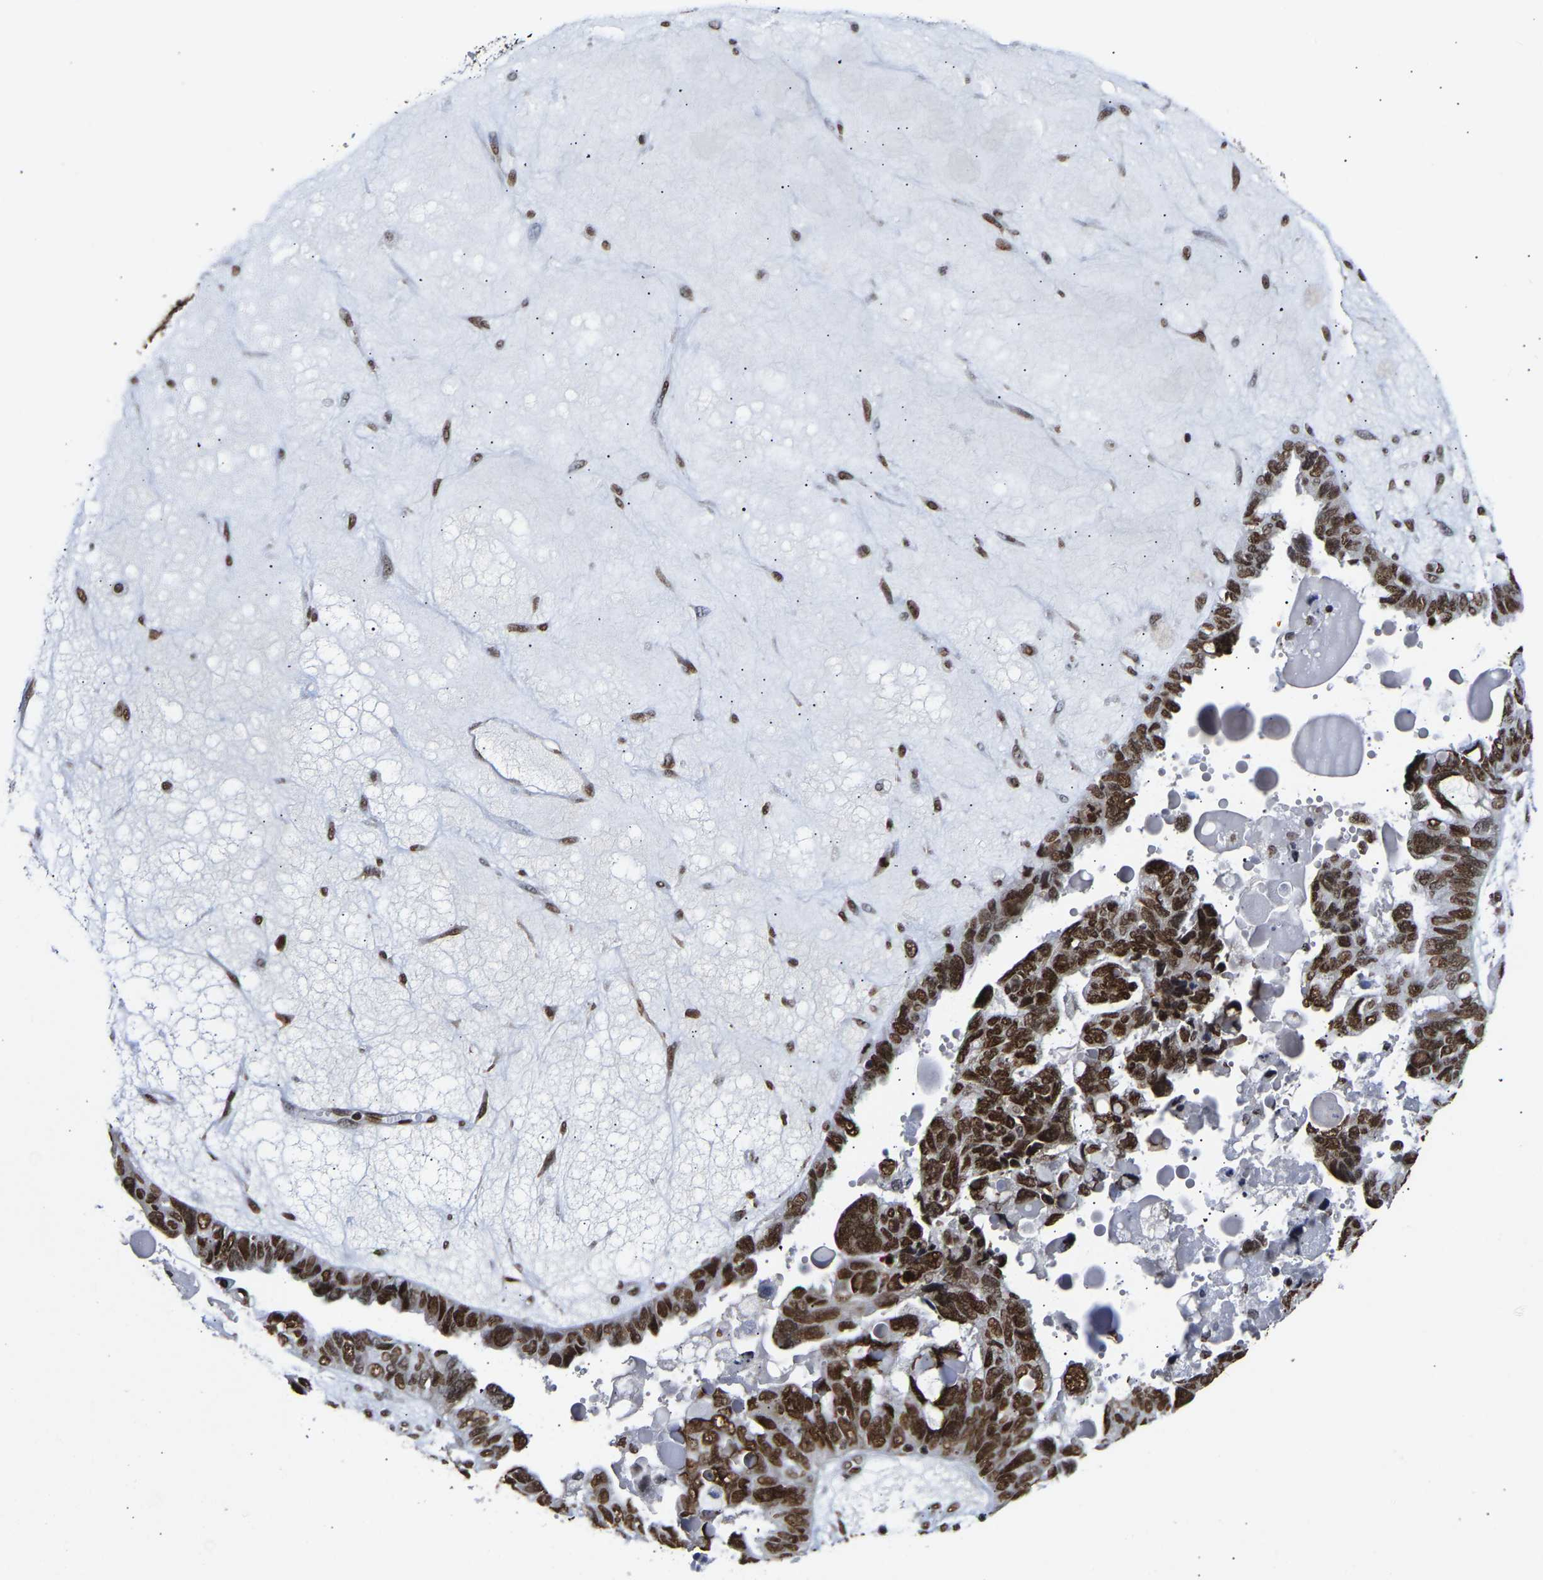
{"staining": {"intensity": "strong", "quantity": ">75%", "location": "nuclear"}, "tissue": "ovarian cancer", "cell_type": "Tumor cells", "image_type": "cancer", "snomed": [{"axis": "morphology", "description": "Cystadenocarcinoma, serous, NOS"}, {"axis": "topography", "description": "Ovary"}], "caption": "Tumor cells exhibit strong nuclear expression in about >75% of cells in ovarian cancer (serous cystadenocarcinoma).", "gene": "PSIP1", "patient": {"sex": "female", "age": 79}}